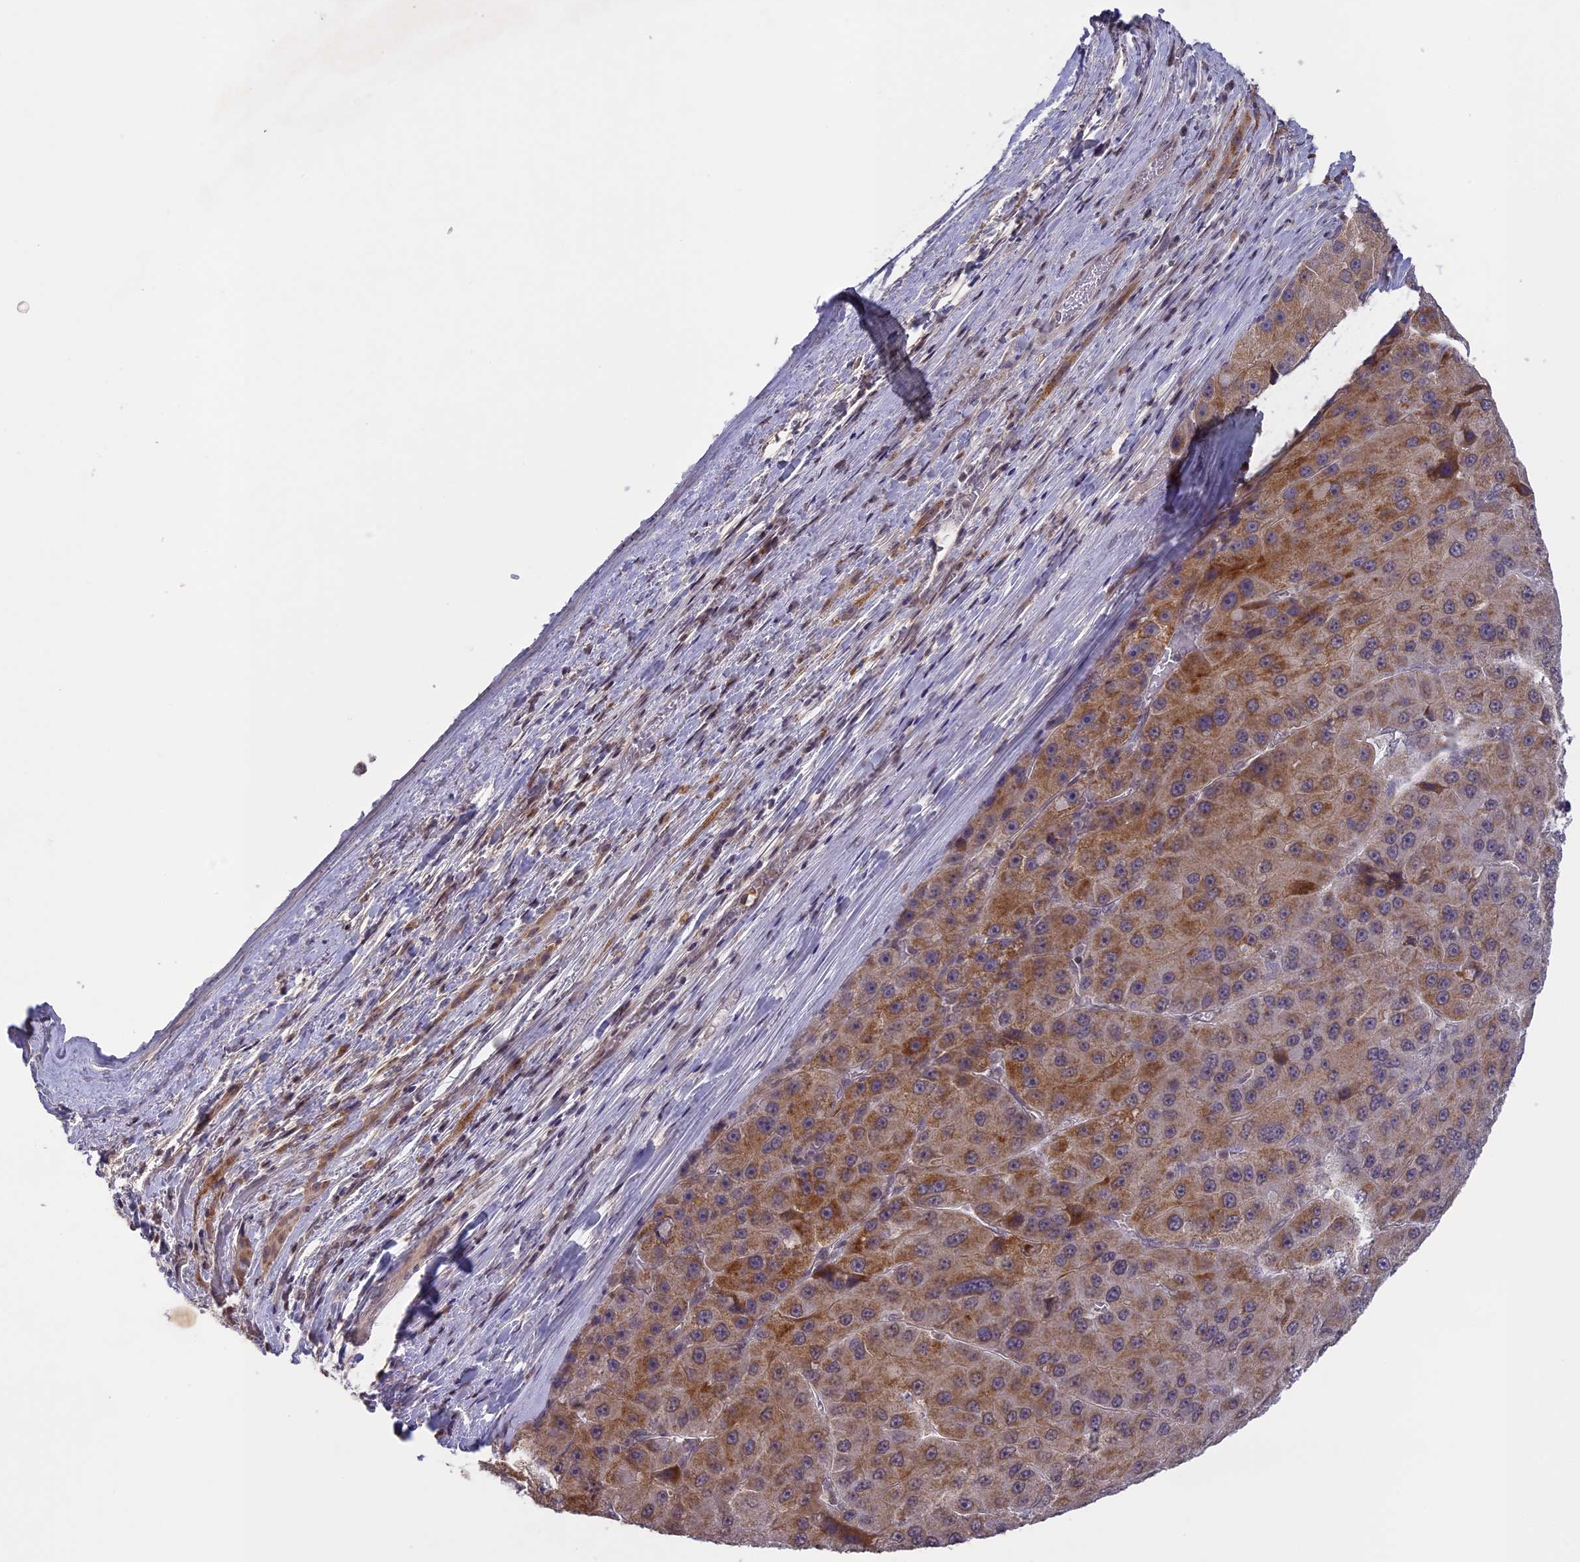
{"staining": {"intensity": "moderate", "quantity": ">75%", "location": "cytoplasmic/membranous"}, "tissue": "liver cancer", "cell_type": "Tumor cells", "image_type": "cancer", "snomed": [{"axis": "morphology", "description": "Carcinoma, Hepatocellular, NOS"}, {"axis": "topography", "description": "Liver"}], "caption": "There is medium levels of moderate cytoplasmic/membranous expression in tumor cells of liver hepatocellular carcinoma, as demonstrated by immunohistochemical staining (brown color).", "gene": "ERG28", "patient": {"sex": "female", "age": 73}}